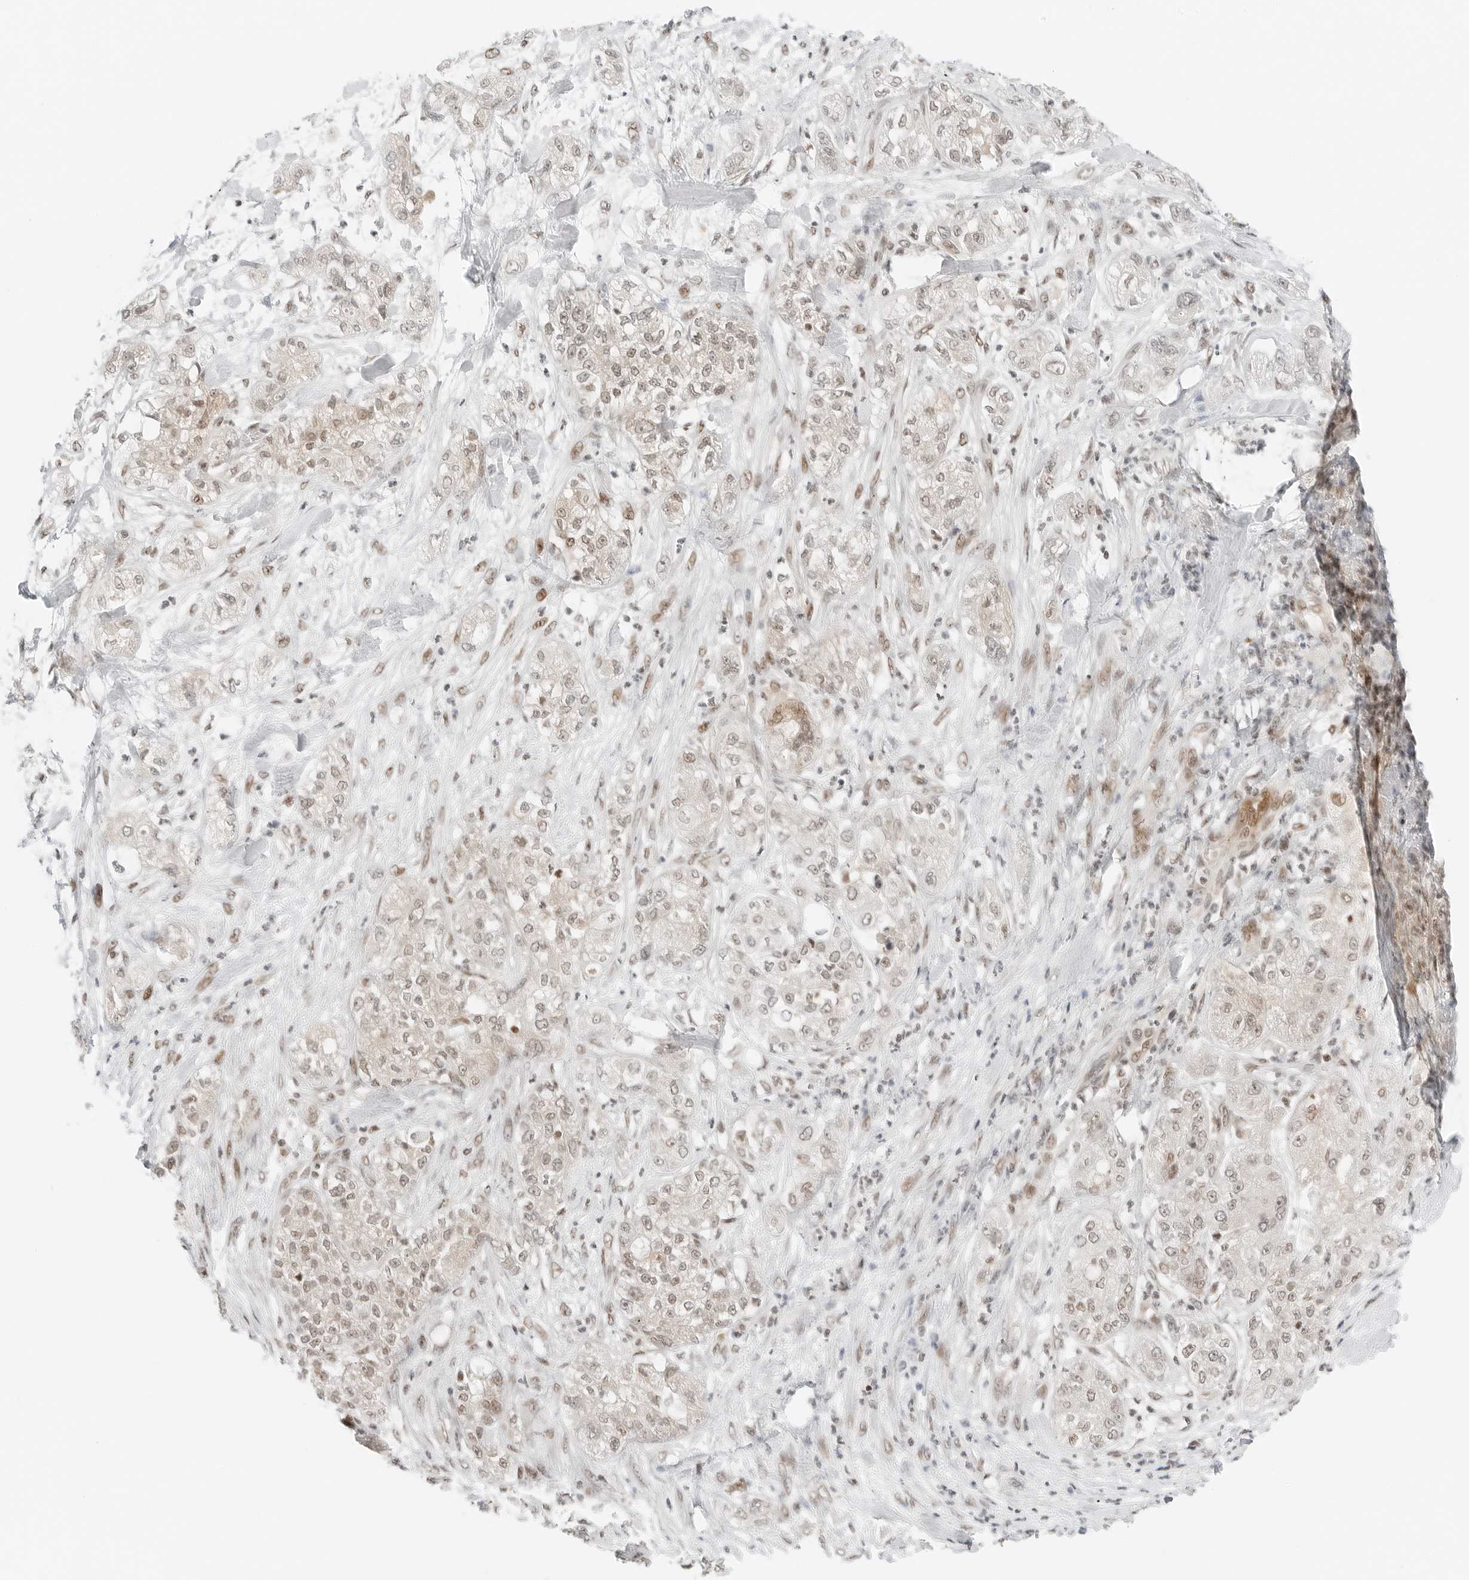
{"staining": {"intensity": "weak", "quantity": ">75%", "location": "nuclear"}, "tissue": "pancreatic cancer", "cell_type": "Tumor cells", "image_type": "cancer", "snomed": [{"axis": "morphology", "description": "Adenocarcinoma, NOS"}, {"axis": "topography", "description": "Pancreas"}], "caption": "There is low levels of weak nuclear staining in tumor cells of pancreatic cancer, as demonstrated by immunohistochemical staining (brown color).", "gene": "CRTC2", "patient": {"sex": "female", "age": 78}}